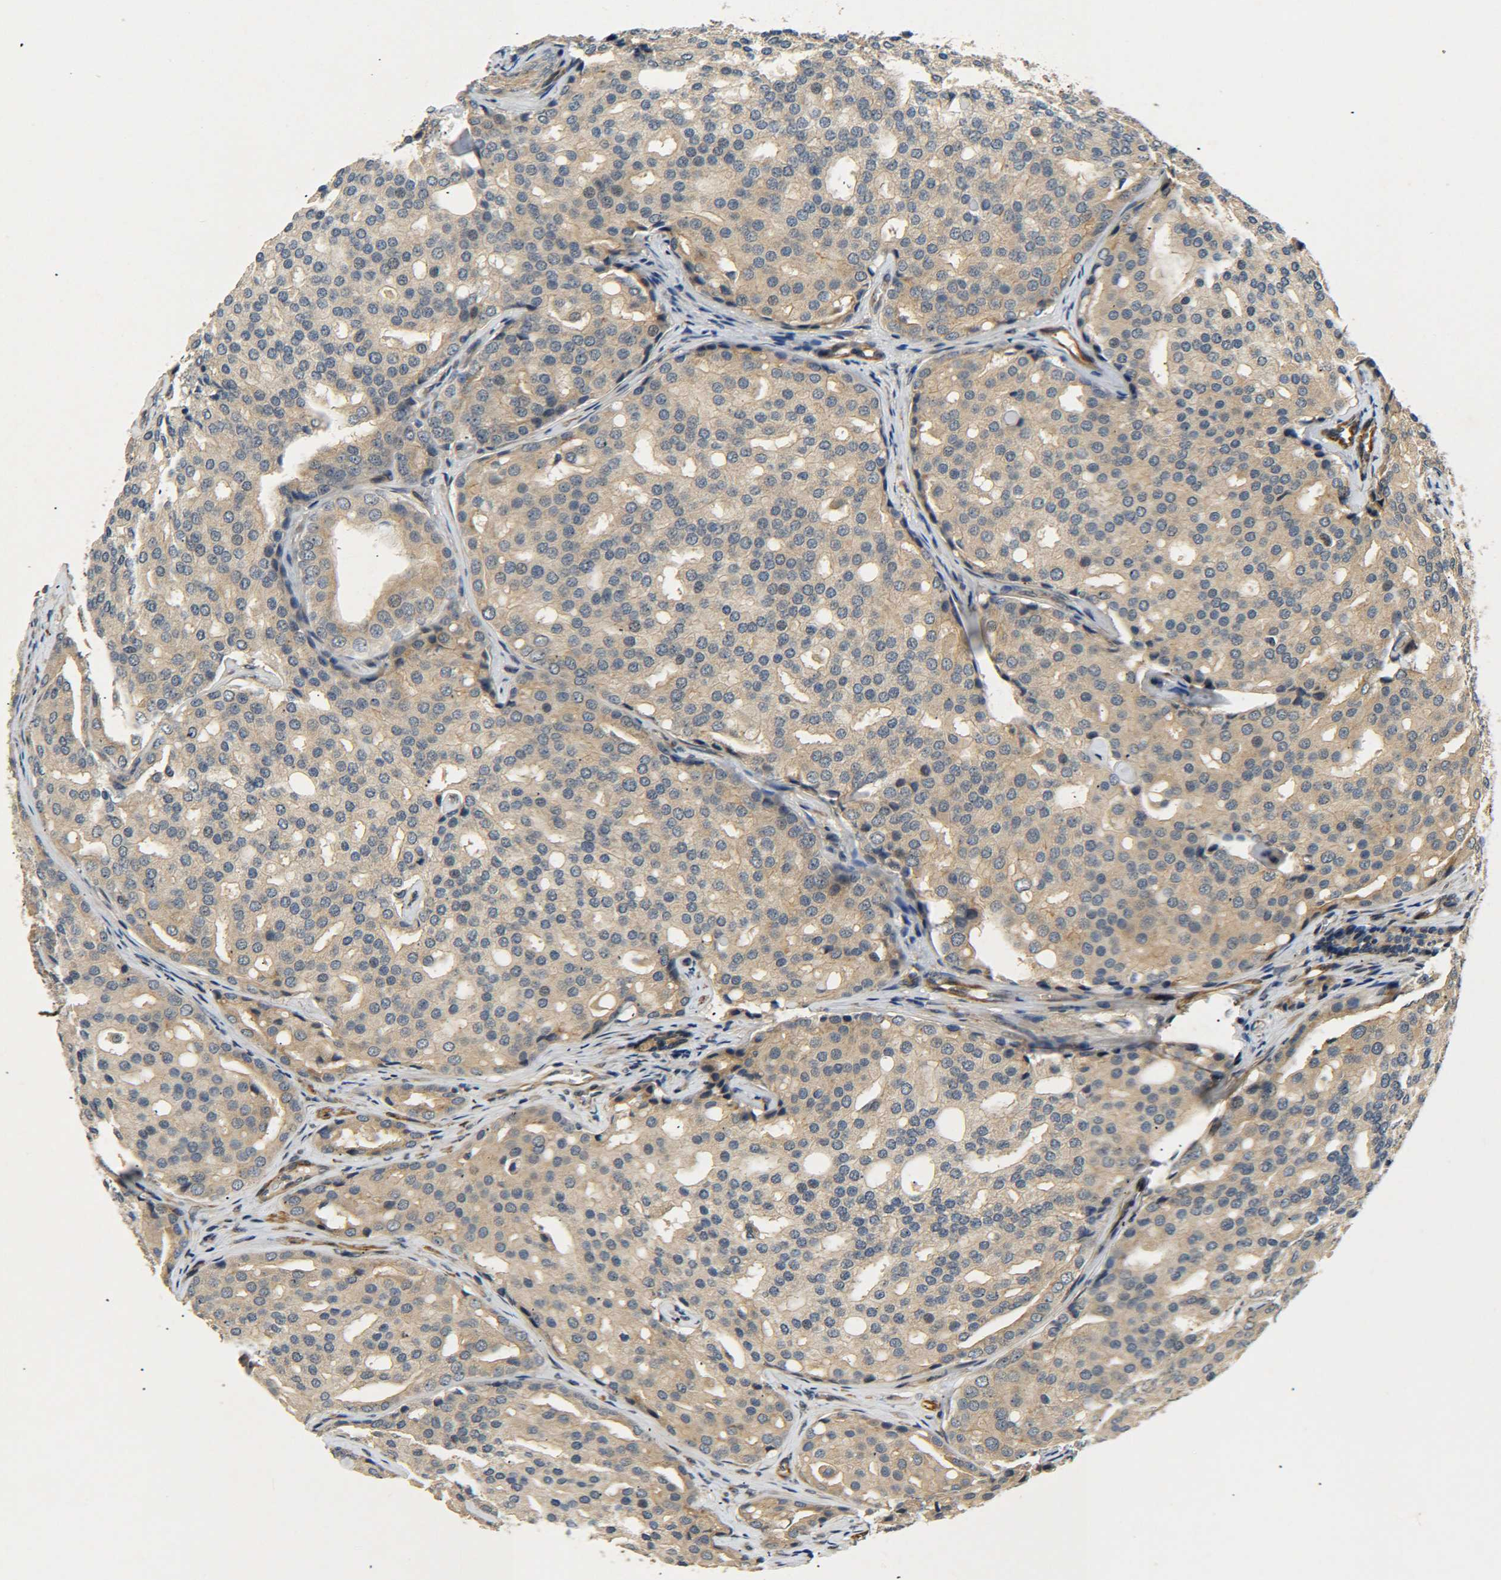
{"staining": {"intensity": "weak", "quantity": ">75%", "location": "cytoplasmic/membranous"}, "tissue": "prostate cancer", "cell_type": "Tumor cells", "image_type": "cancer", "snomed": [{"axis": "morphology", "description": "Adenocarcinoma, High grade"}, {"axis": "topography", "description": "Prostate"}], "caption": "Immunohistochemistry micrograph of human prostate cancer (adenocarcinoma (high-grade)) stained for a protein (brown), which exhibits low levels of weak cytoplasmic/membranous expression in approximately >75% of tumor cells.", "gene": "MEIS1", "patient": {"sex": "male", "age": 64}}